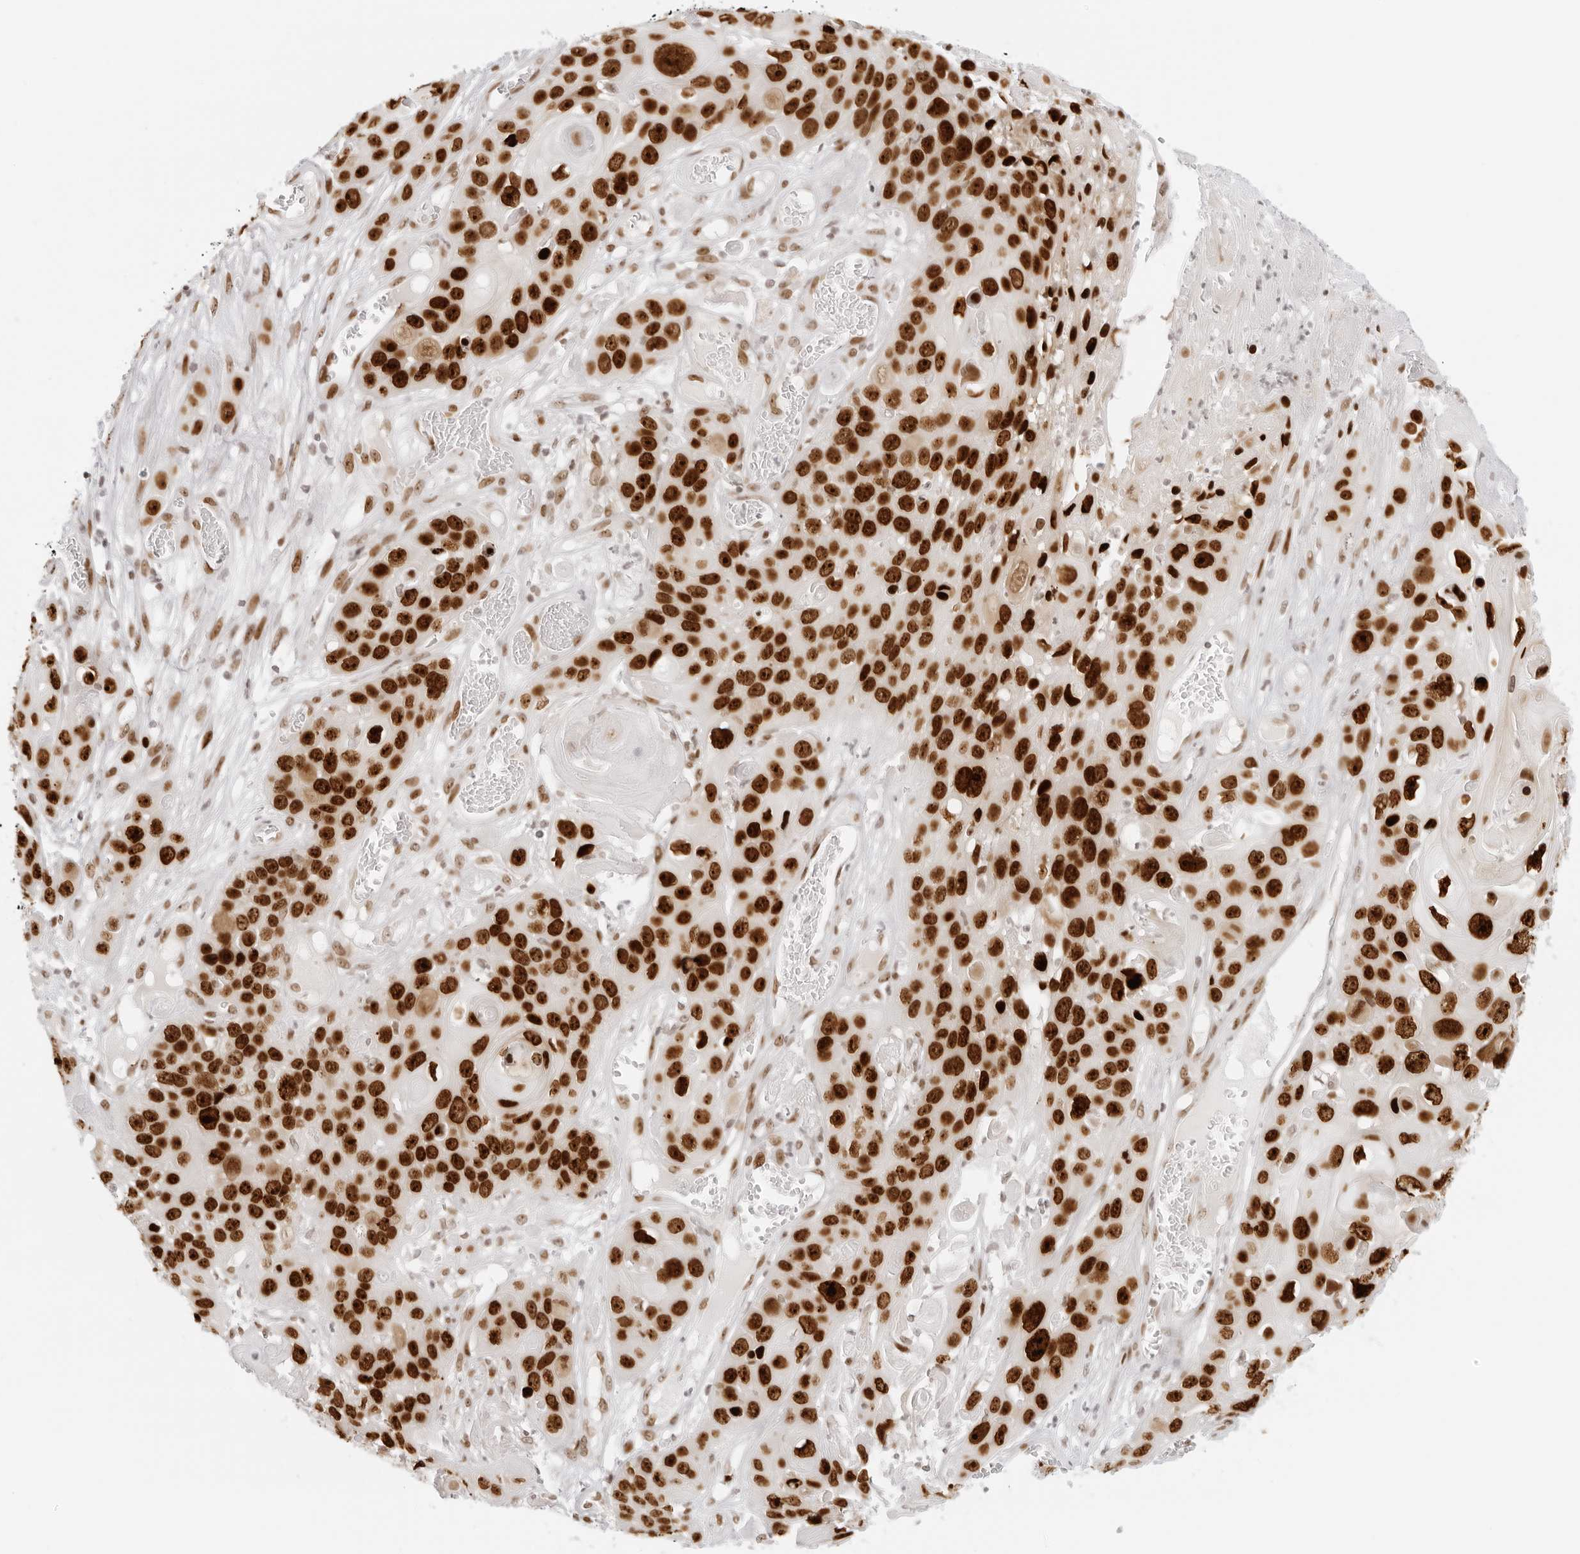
{"staining": {"intensity": "strong", "quantity": ">75%", "location": "nuclear"}, "tissue": "skin cancer", "cell_type": "Tumor cells", "image_type": "cancer", "snomed": [{"axis": "morphology", "description": "Squamous cell carcinoma, NOS"}, {"axis": "topography", "description": "Skin"}], "caption": "Tumor cells demonstrate high levels of strong nuclear staining in approximately >75% of cells in human squamous cell carcinoma (skin).", "gene": "RCC1", "patient": {"sex": "male", "age": 55}}